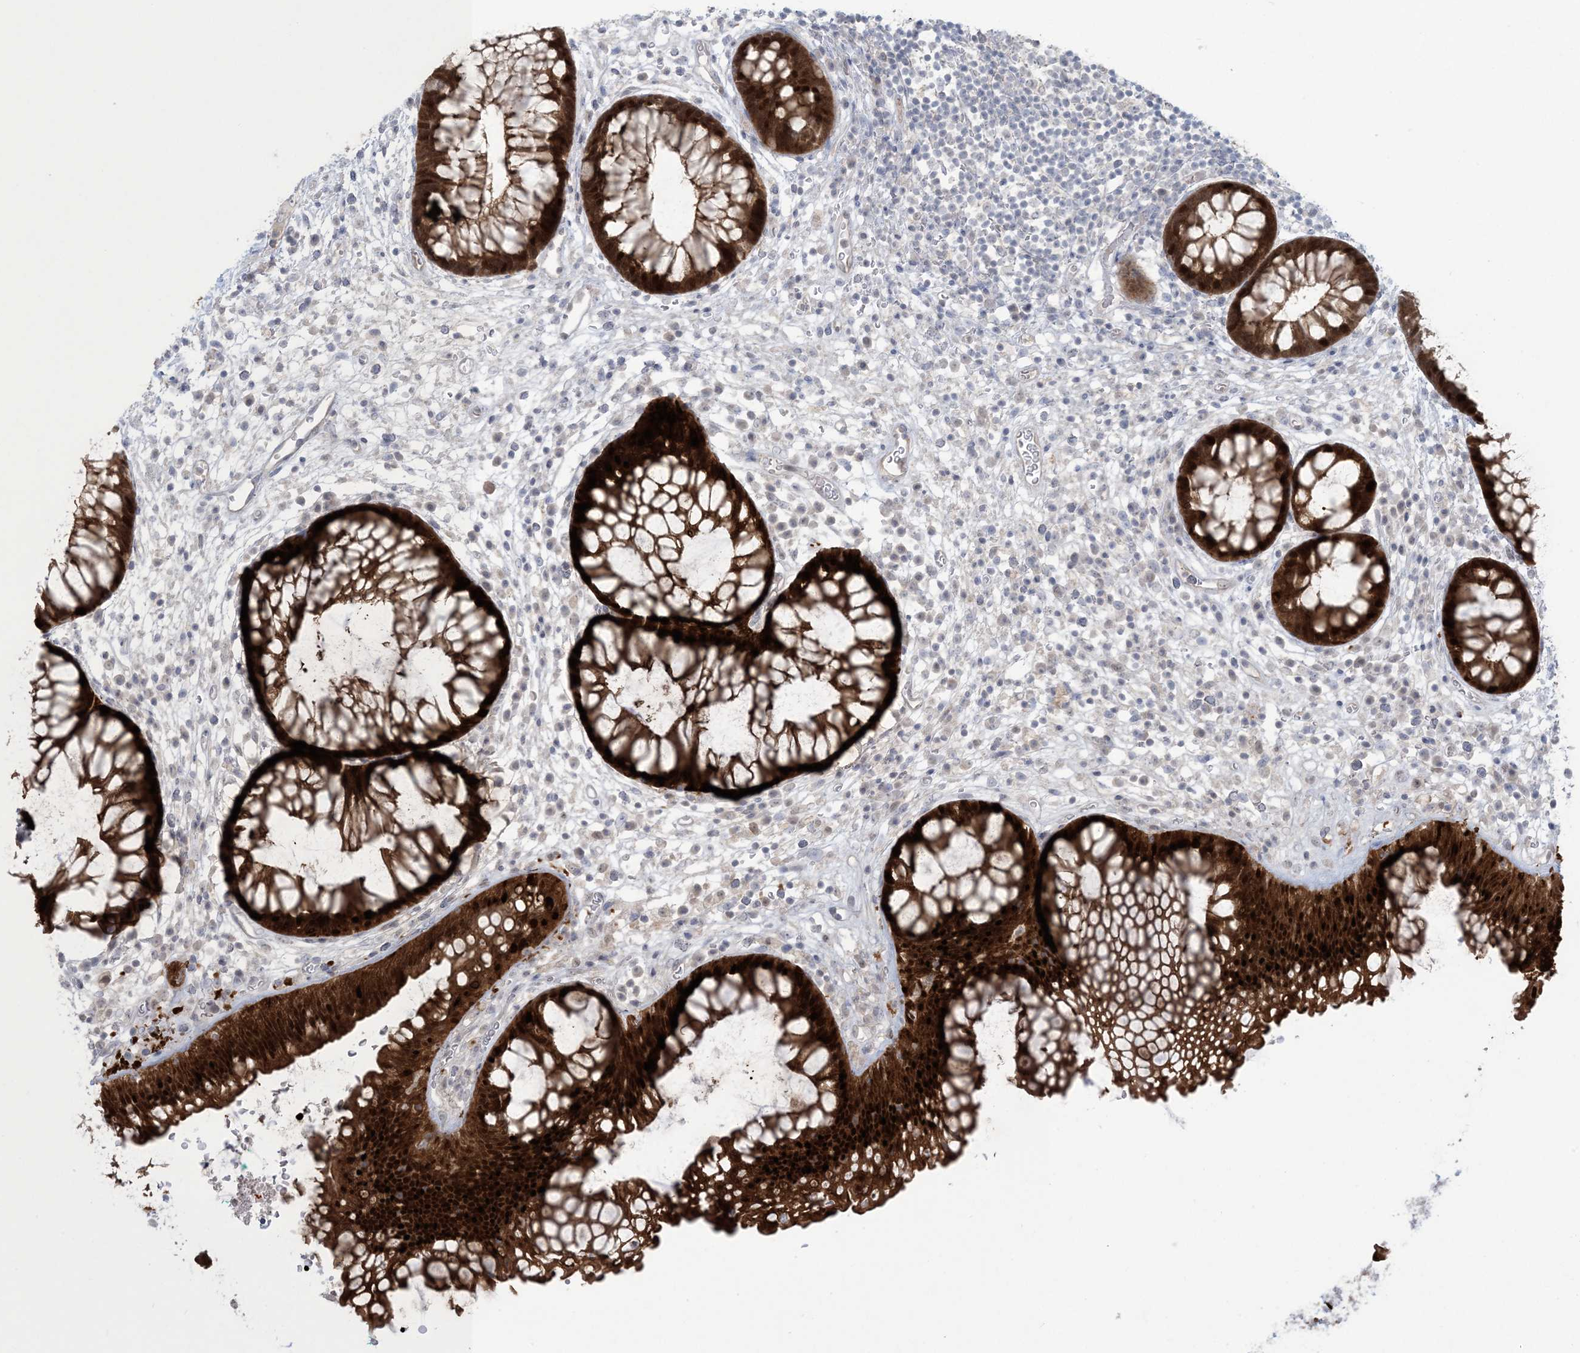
{"staining": {"intensity": "strong", "quantity": ">75%", "location": "cytoplasmic/membranous,nuclear"}, "tissue": "rectum", "cell_type": "Glandular cells", "image_type": "normal", "snomed": [{"axis": "morphology", "description": "Normal tissue, NOS"}, {"axis": "topography", "description": "Rectum"}], "caption": "Glandular cells display high levels of strong cytoplasmic/membranous,nuclear expression in about >75% of cells in normal human rectum. Ihc stains the protein of interest in brown and the nuclei are stained blue.", "gene": "NRBP2", "patient": {"sex": "male", "age": 51}}